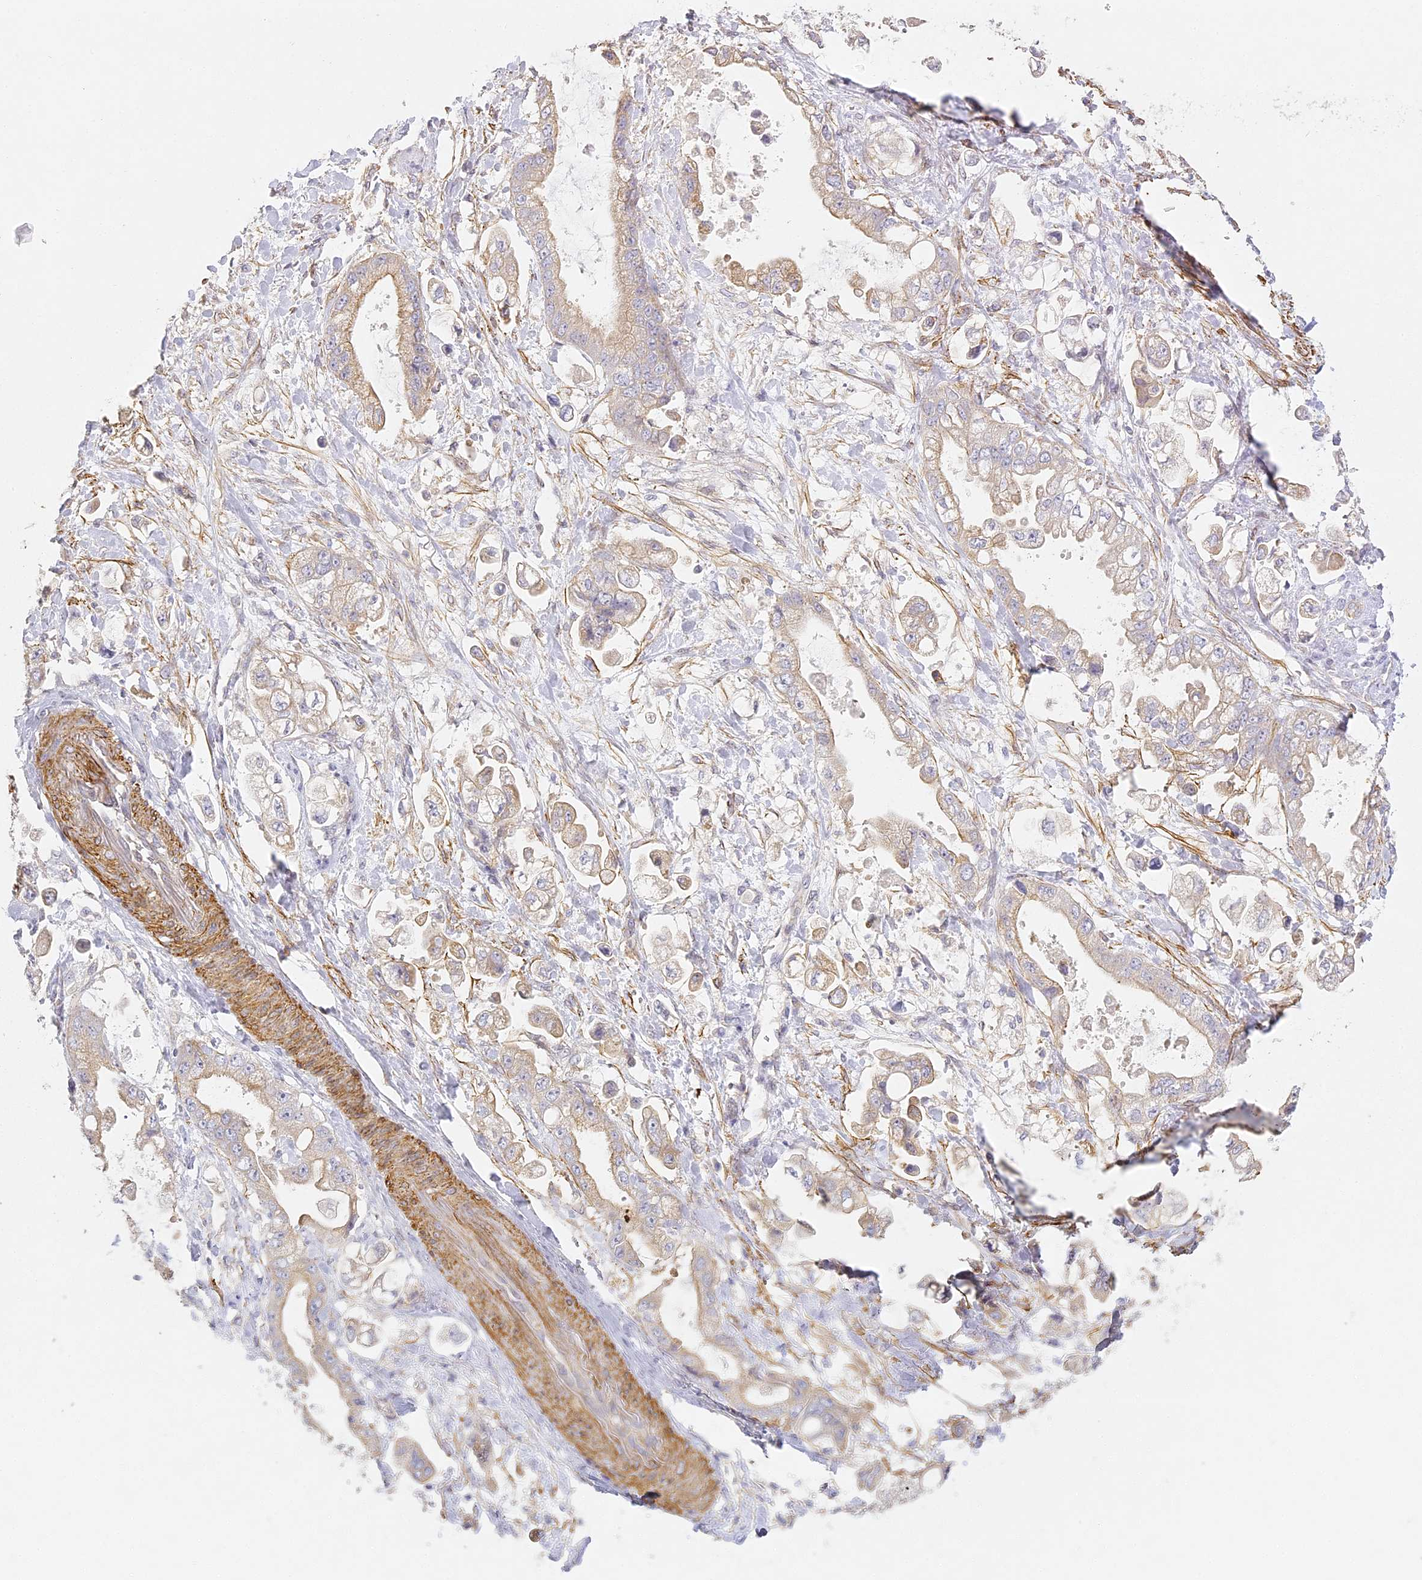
{"staining": {"intensity": "weak", "quantity": "25%-75%", "location": "cytoplasmic/membranous"}, "tissue": "stomach cancer", "cell_type": "Tumor cells", "image_type": "cancer", "snomed": [{"axis": "morphology", "description": "Adenocarcinoma, NOS"}, {"axis": "topography", "description": "Stomach"}], "caption": "Immunohistochemistry (IHC) staining of stomach cancer, which displays low levels of weak cytoplasmic/membranous staining in about 25%-75% of tumor cells indicating weak cytoplasmic/membranous protein expression. The staining was performed using DAB (3,3'-diaminobenzidine) (brown) for protein detection and nuclei were counterstained in hematoxylin (blue).", "gene": "MED28", "patient": {"sex": "male", "age": 62}}